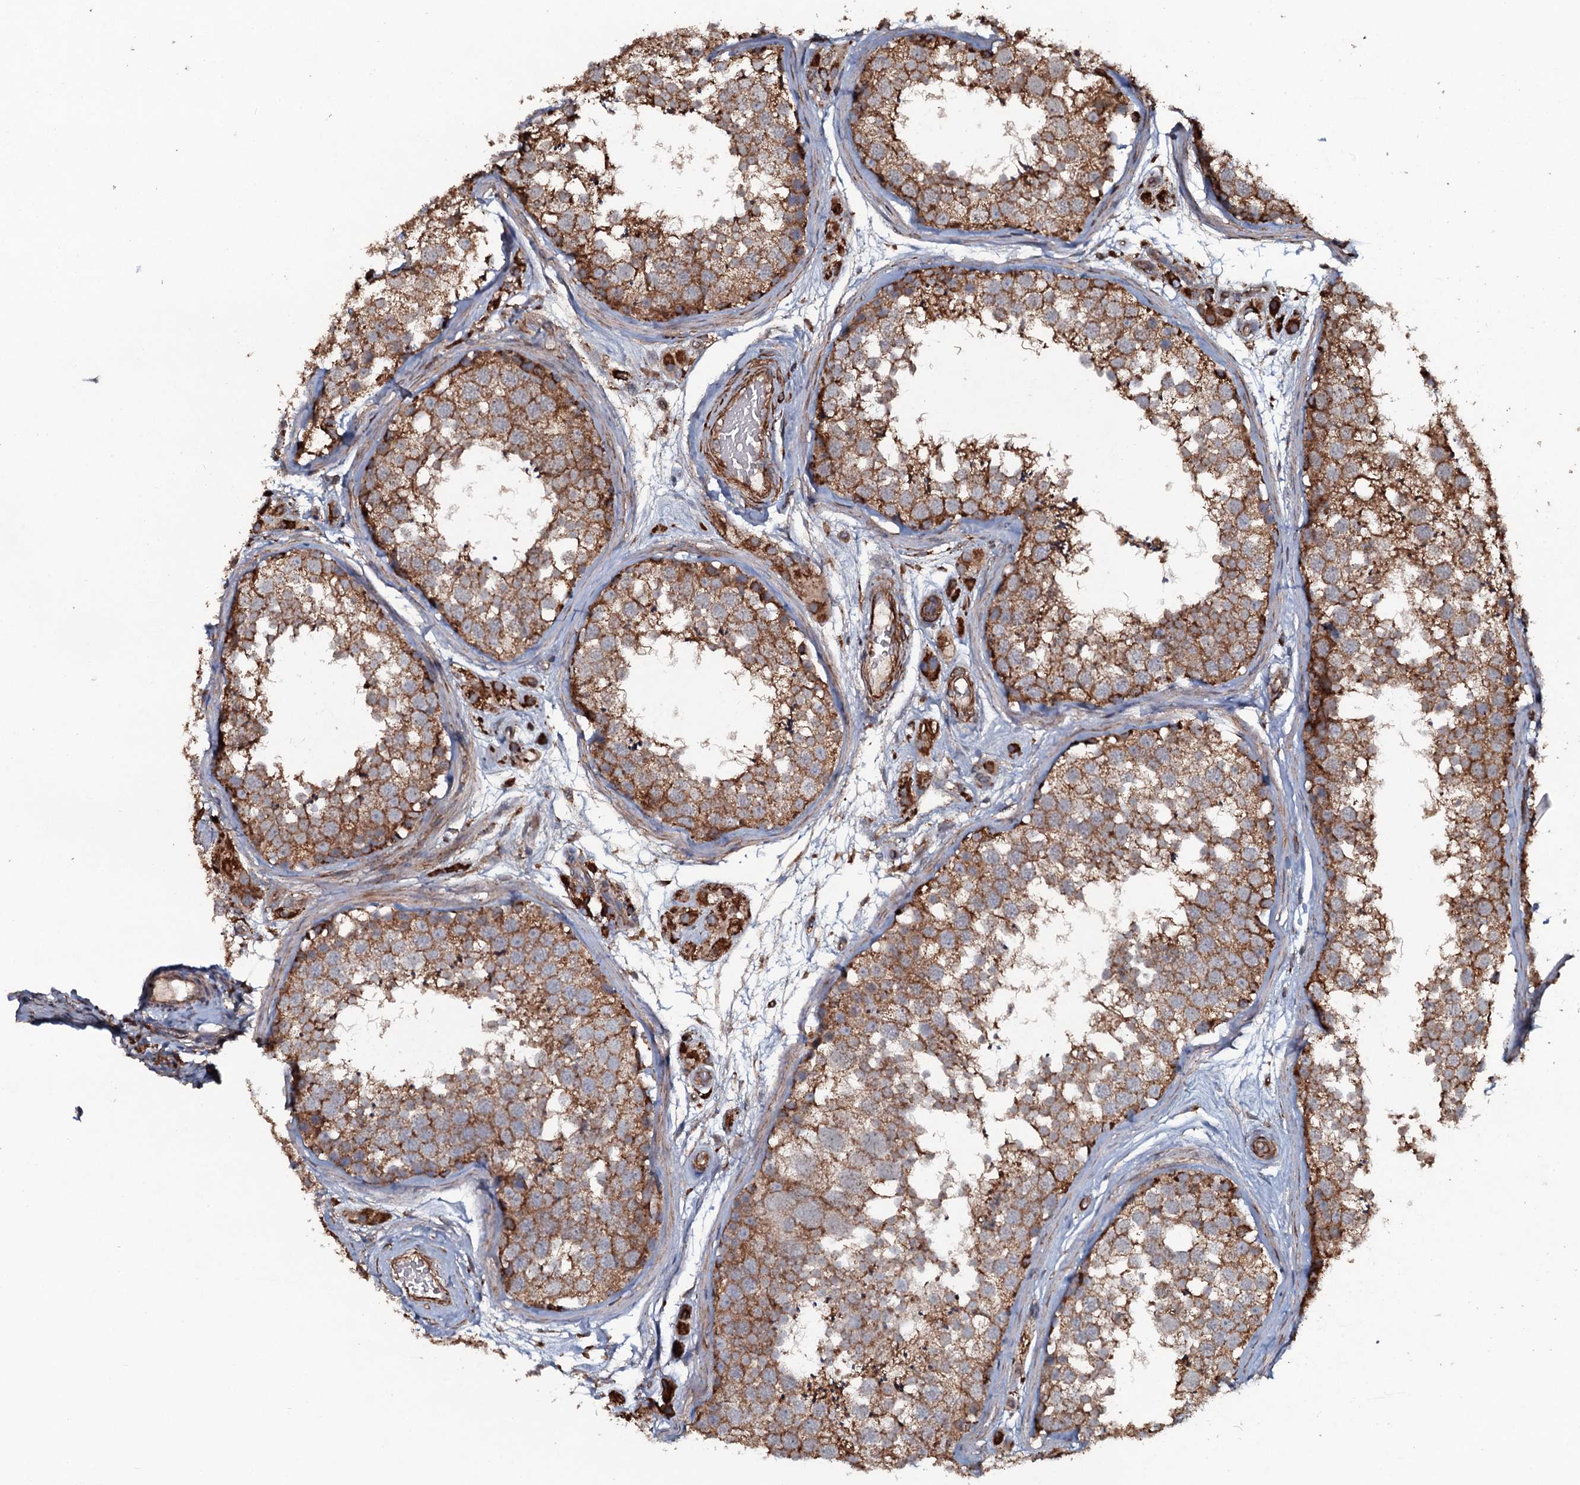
{"staining": {"intensity": "moderate", "quantity": ">75%", "location": "cytoplasmic/membranous"}, "tissue": "testis", "cell_type": "Cells in seminiferous ducts", "image_type": "normal", "snomed": [{"axis": "morphology", "description": "Normal tissue, NOS"}, {"axis": "topography", "description": "Testis"}], "caption": "Immunohistochemical staining of benign human testis exhibits >75% levels of moderate cytoplasmic/membranous protein positivity in approximately >75% of cells in seminiferous ducts.", "gene": "VWA8", "patient": {"sex": "male", "age": 56}}